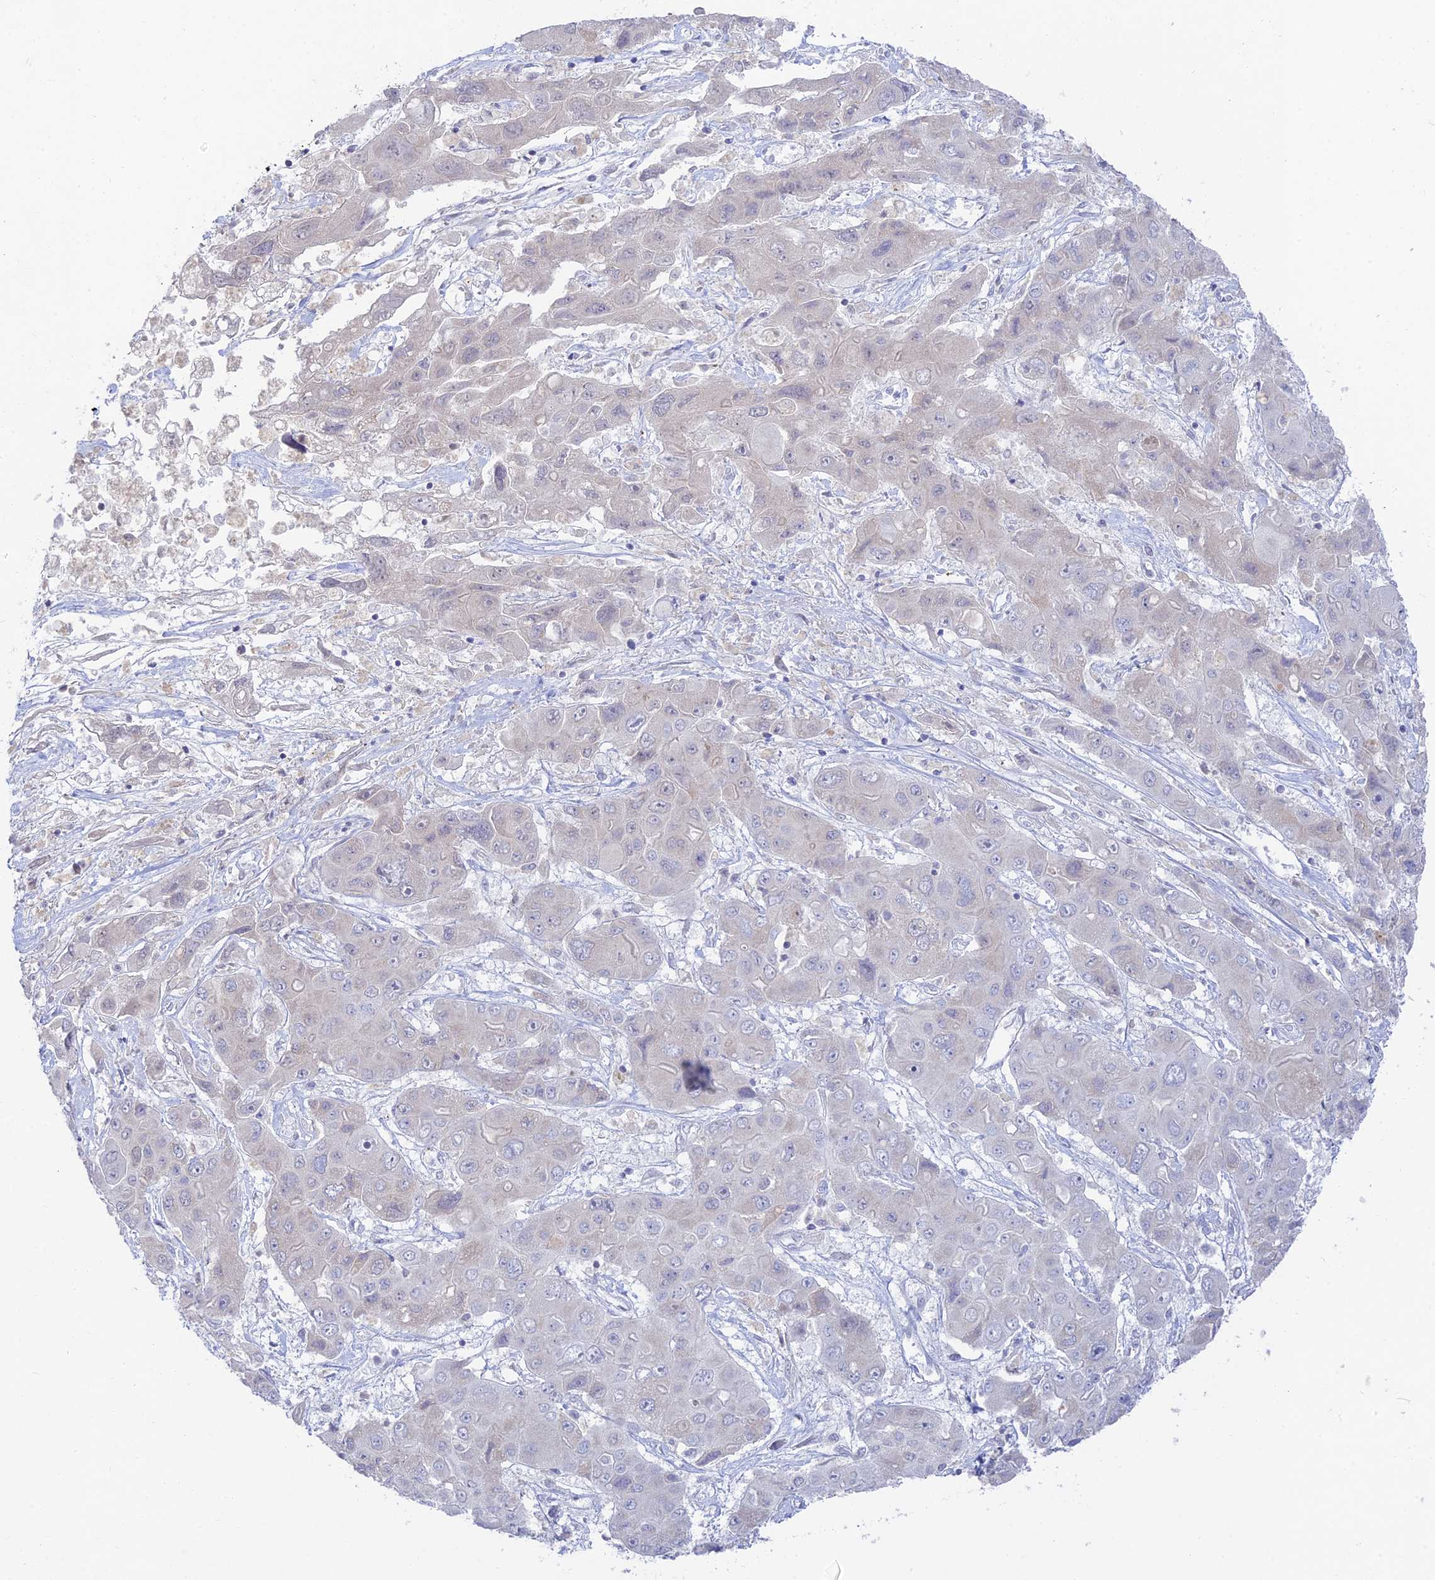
{"staining": {"intensity": "negative", "quantity": "none", "location": "none"}, "tissue": "liver cancer", "cell_type": "Tumor cells", "image_type": "cancer", "snomed": [{"axis": "morphology", "description": "Cholangiocarcinoma"}, {"axis": "topography", "description": "Liver"}], "caption": "A high-resolution micrograph shows immunohistochemistry (IHC) staining of cholangiocarcinoma (liver), which reveals no significant positivity in tumor cells.", "gene": "TMEM40", "patient": {"sex": "male", "age": 67}}